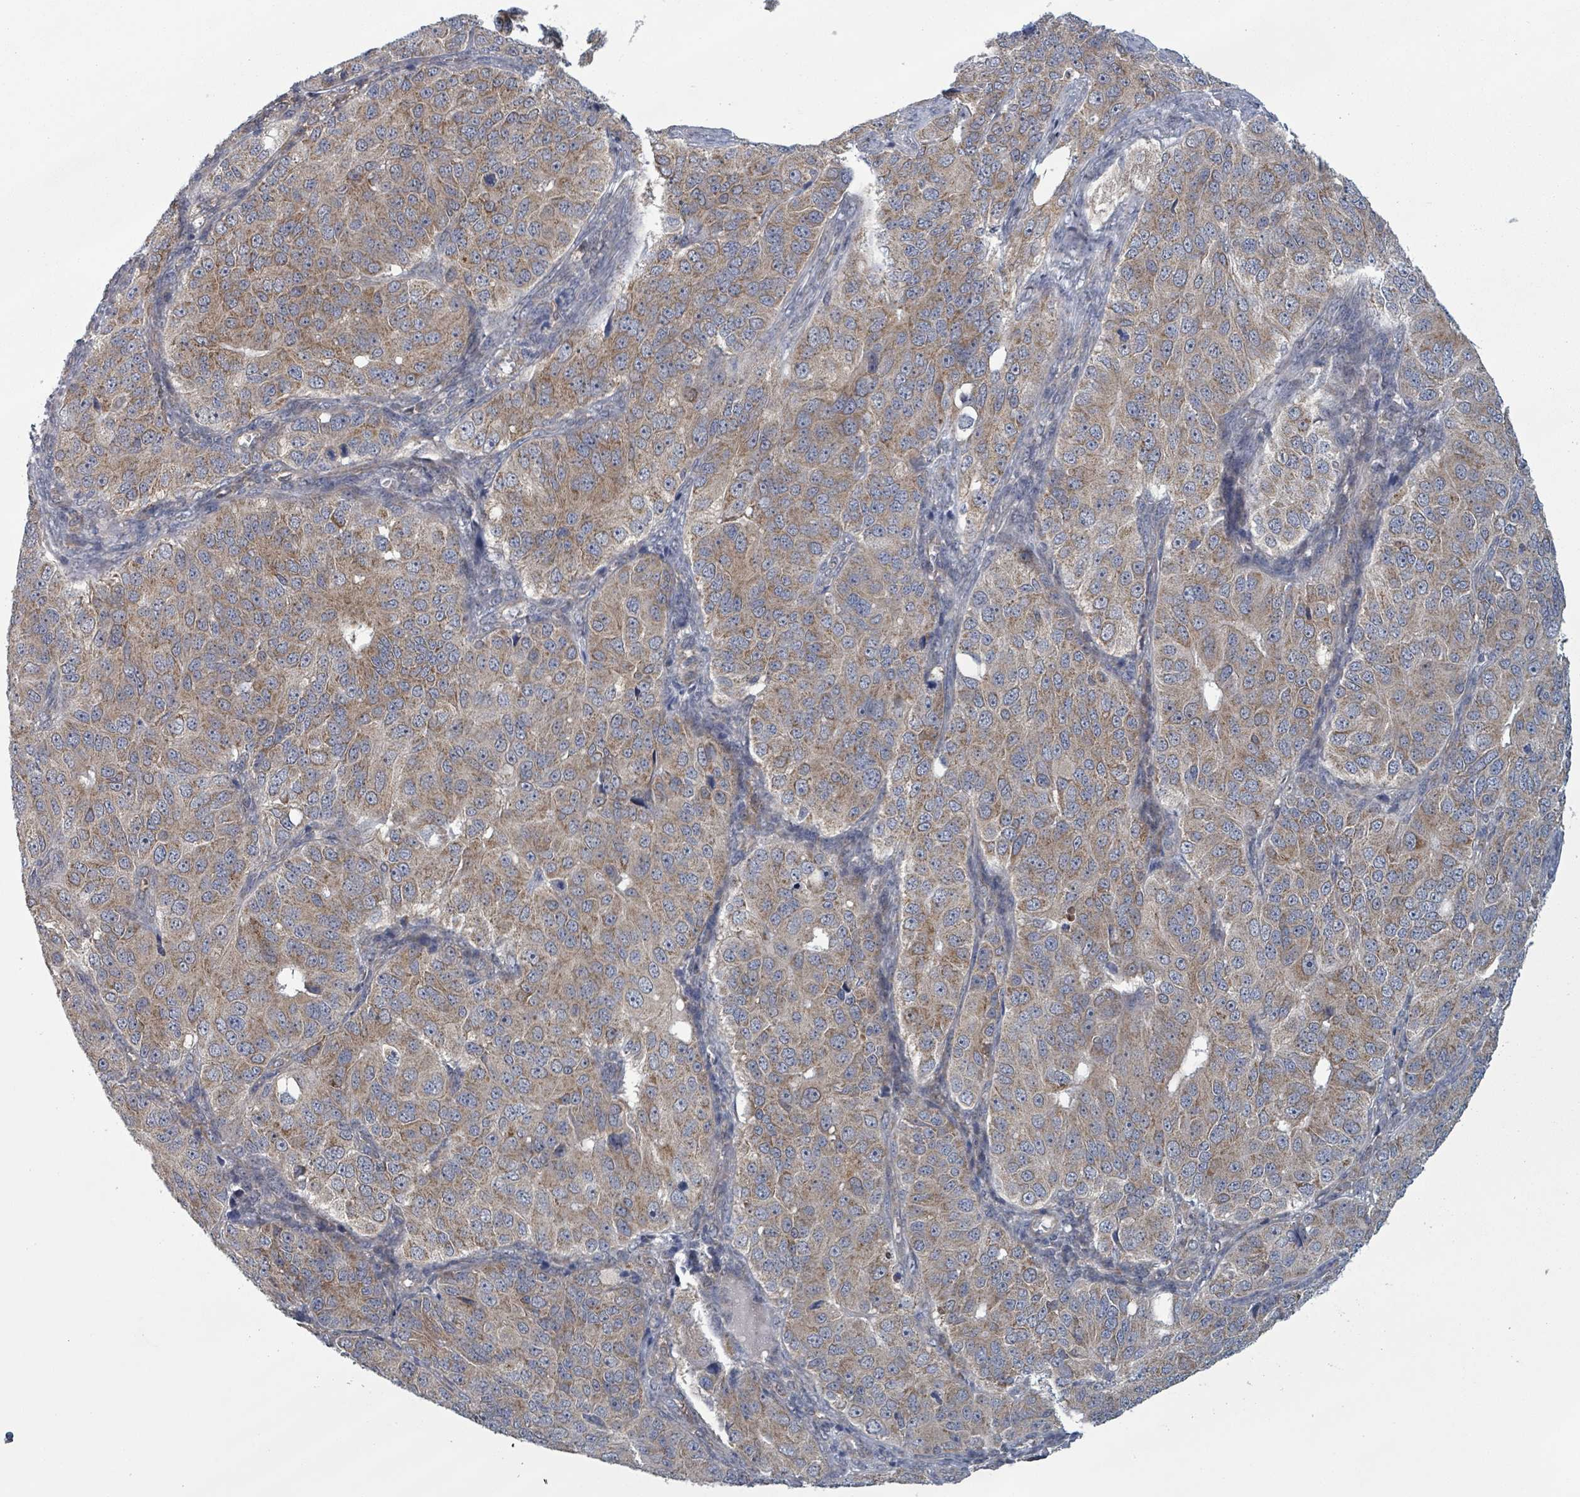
{"staining": {"intensity": "moderate", "quantity": ">75%", "location": "cytoplasmic/membranous"}, "tissue": "ovarian cancer", "cell_type": "Tumor cells", "image_type": "cancer", "snomed": [{"axis": "morphology", "description": "Carcinoma, endometroid"}, {"axis": "topography", "description": "Ovary"}], "caption": "High-power microscopy captured an IHC histopathology image of ovarian cancer, revealing moderate cytoplasmic/membranous staining in about >75% of tumor cells. (Brightfield microscopy of DAB IHC at high magnification).", "gene": "FKBP1A", "patient": {"sex": "female", "age": 51}}